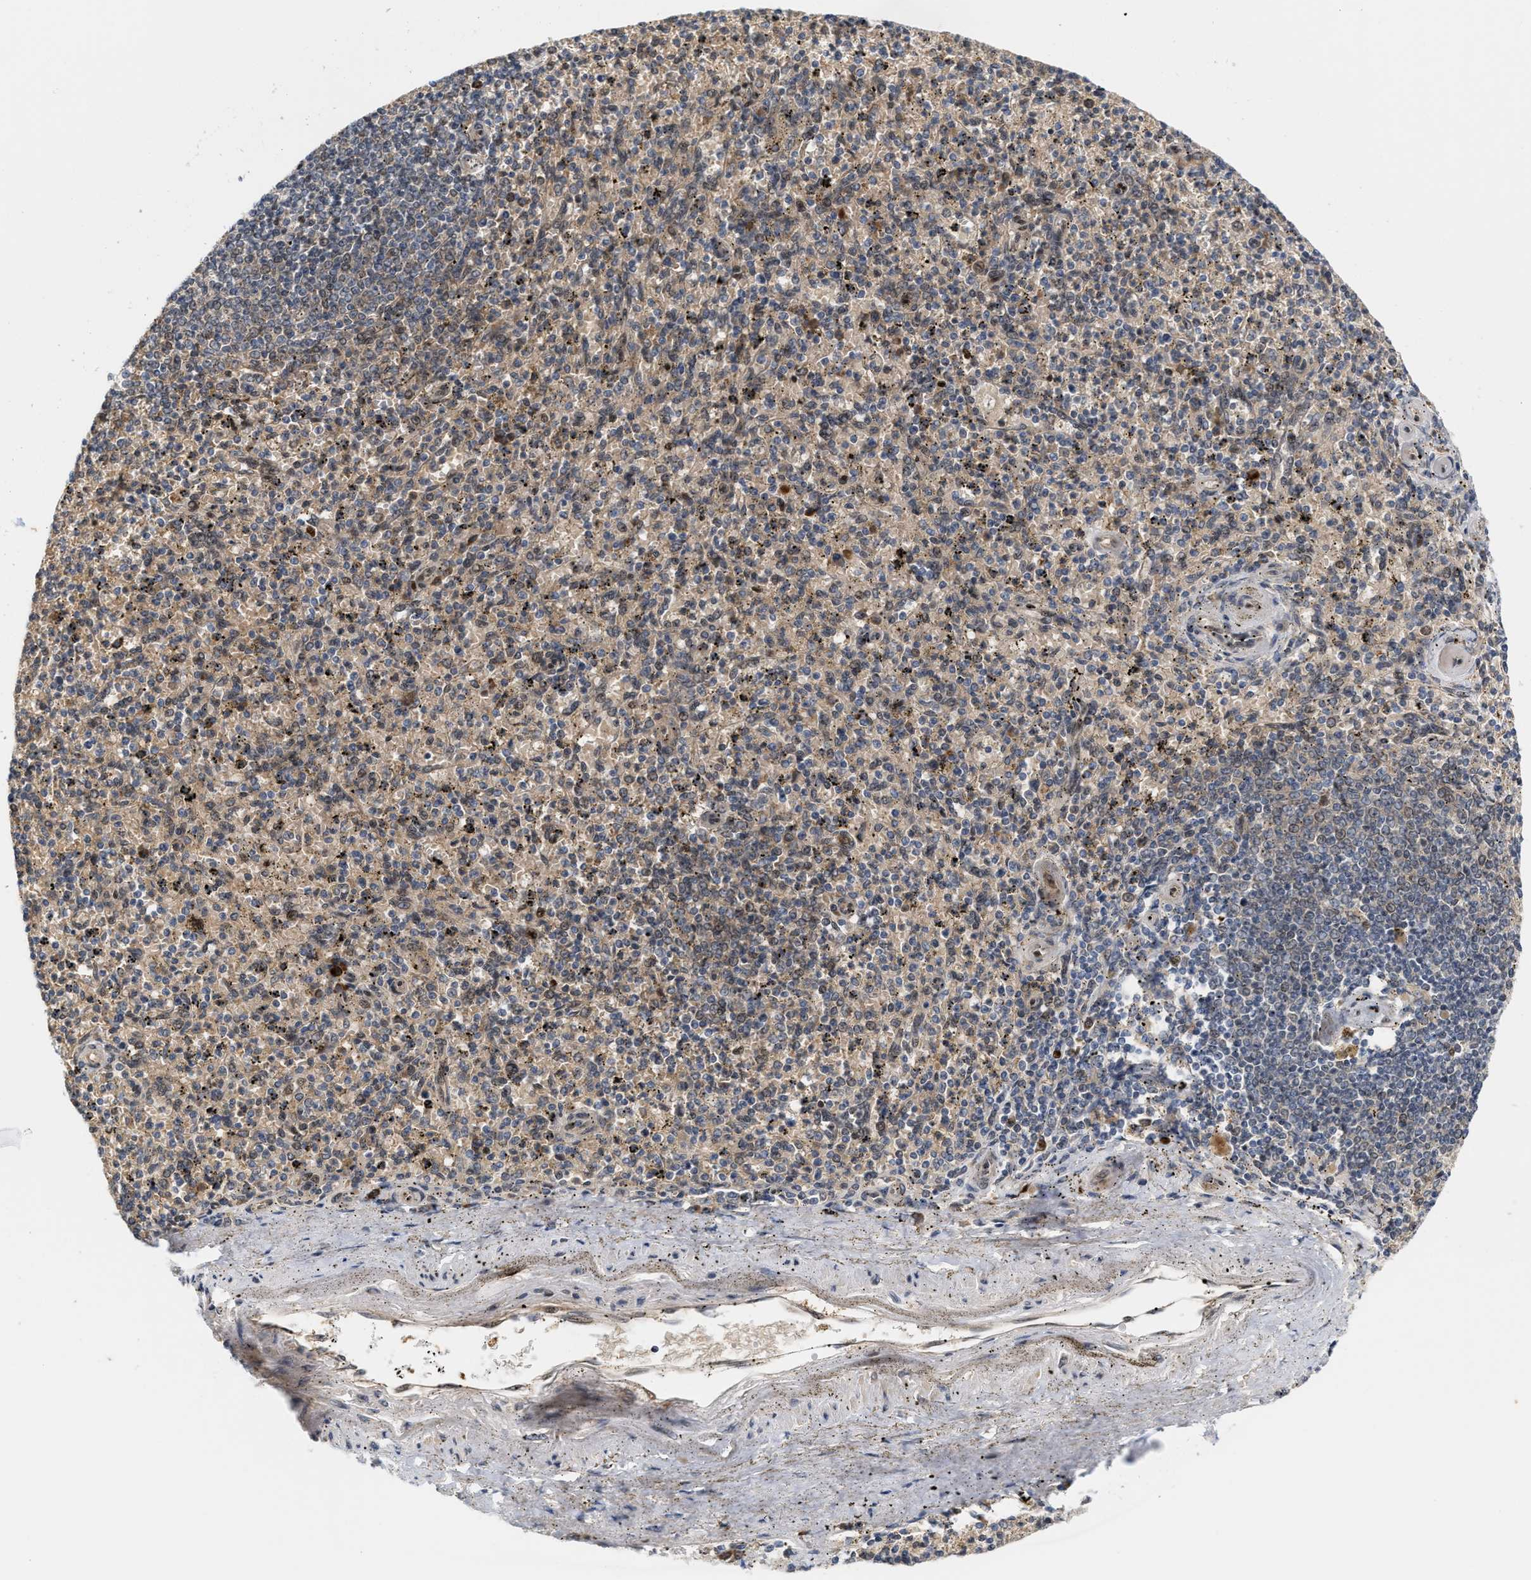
{"staining": {"intensity": "weak", "quantity": "25%-75%", "location": "cytoplasmic/membranous"}, "tissue": "spleen", "cell_type": "Cells in red pulp", "image_type": "normal", "snomed": [{"axis": "morphology", "description": "Normal tissue, NOS"}, {"axis": "topography", "description": "Spleen"}], "caption": "The histopathology image displays immunohistochemical staining of benign spleen. There is weak cytoplasmic/membranous expression is appreciated in about 25%-75% of cells in red pulp.", "gene": "TCF4", "patient": {"sex": "male", "age": 72}}